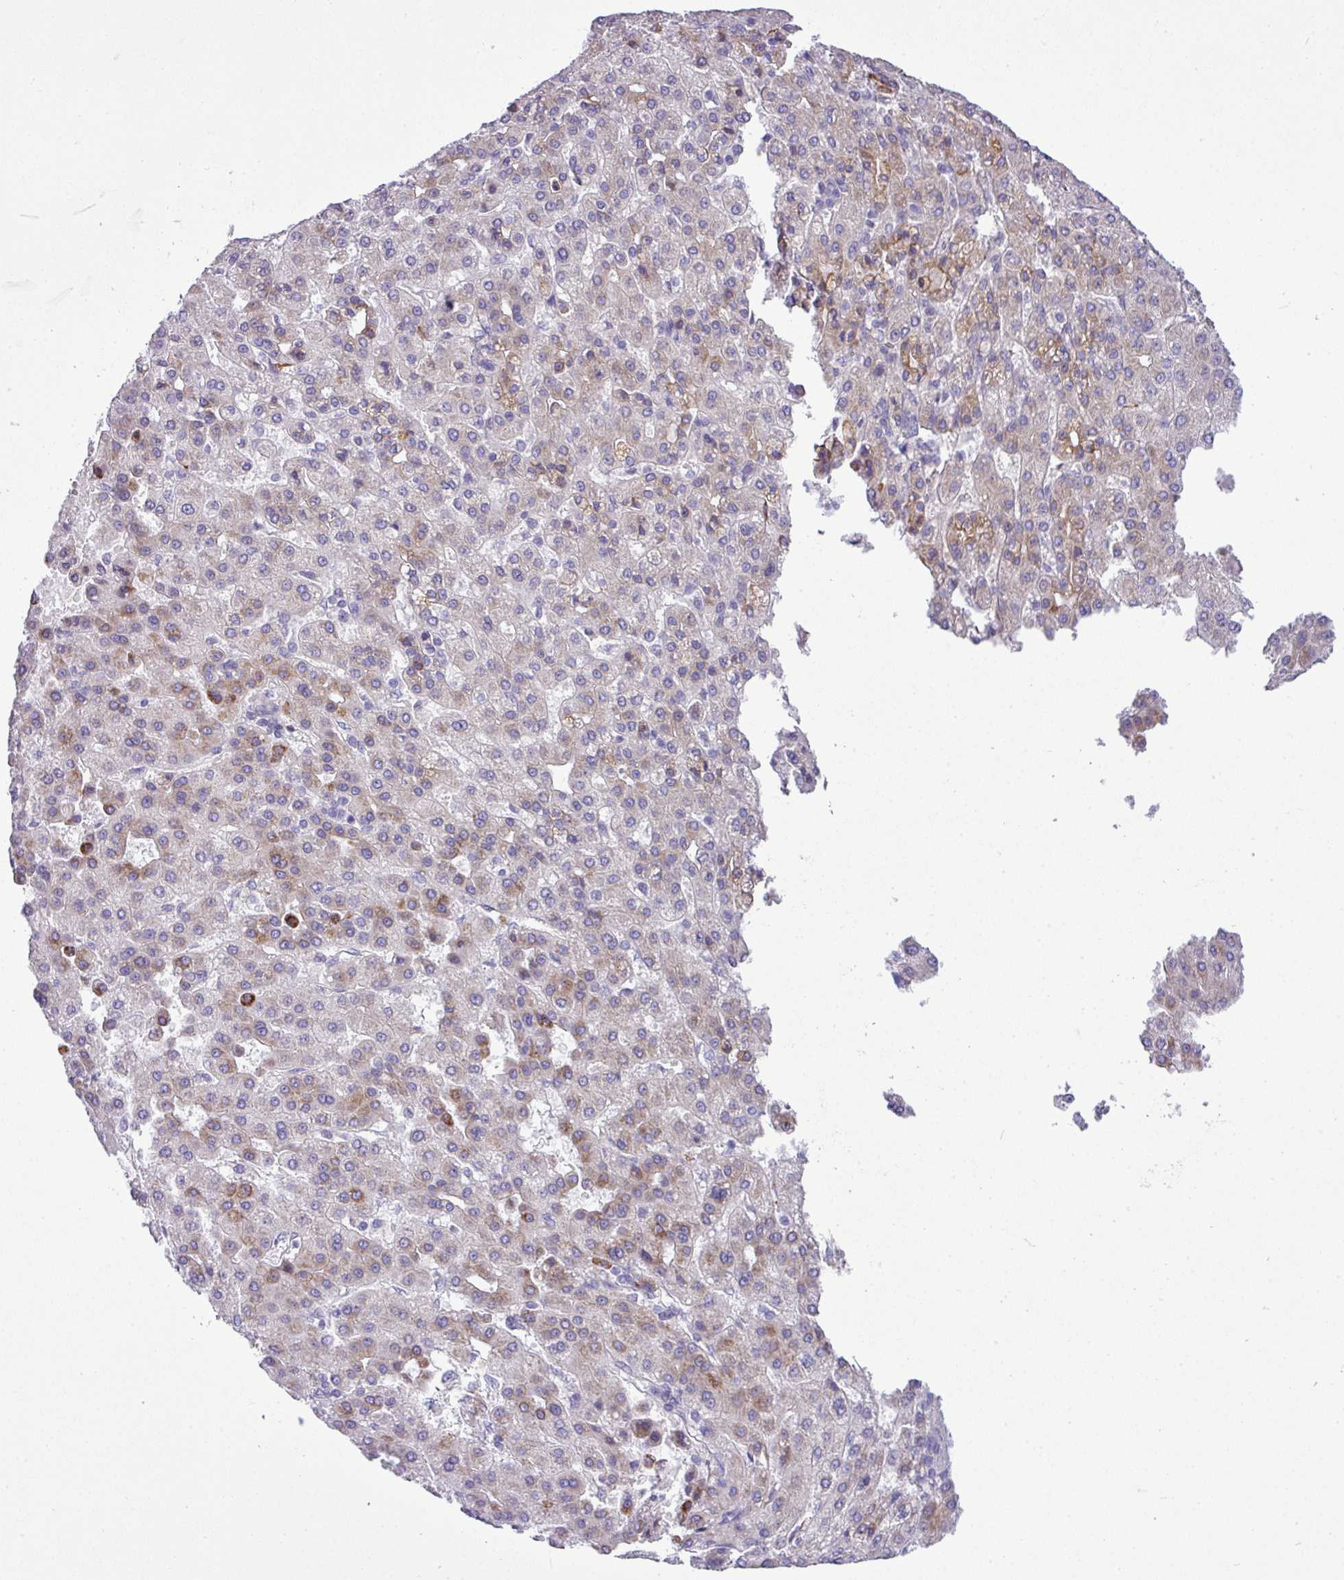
{"staining": {"intensity": "moderate", "quantity": "<25%", "location": "cytoplasmic/membranous"}, "tissue": "liver cancer", "cell_type": "Tumor cells", "image_type": "cancer", "snomed": [{"axis": "morphology", "description": "Carcinoma, Hepatocellular, NOS"}, {"axis": "topography", "description": "Liver"}], "caption": "Protein expression analysis of liver cancer reveals moderate cytoplasmic/membranous positivity in about <25% of tumor cells. Using DAB (brown) and hematoxylin (blue) stains, captured at high magnification using brightfield microscopy.", "gene": "CFAP97", "patient": {"sex": "male", "age": 65}}